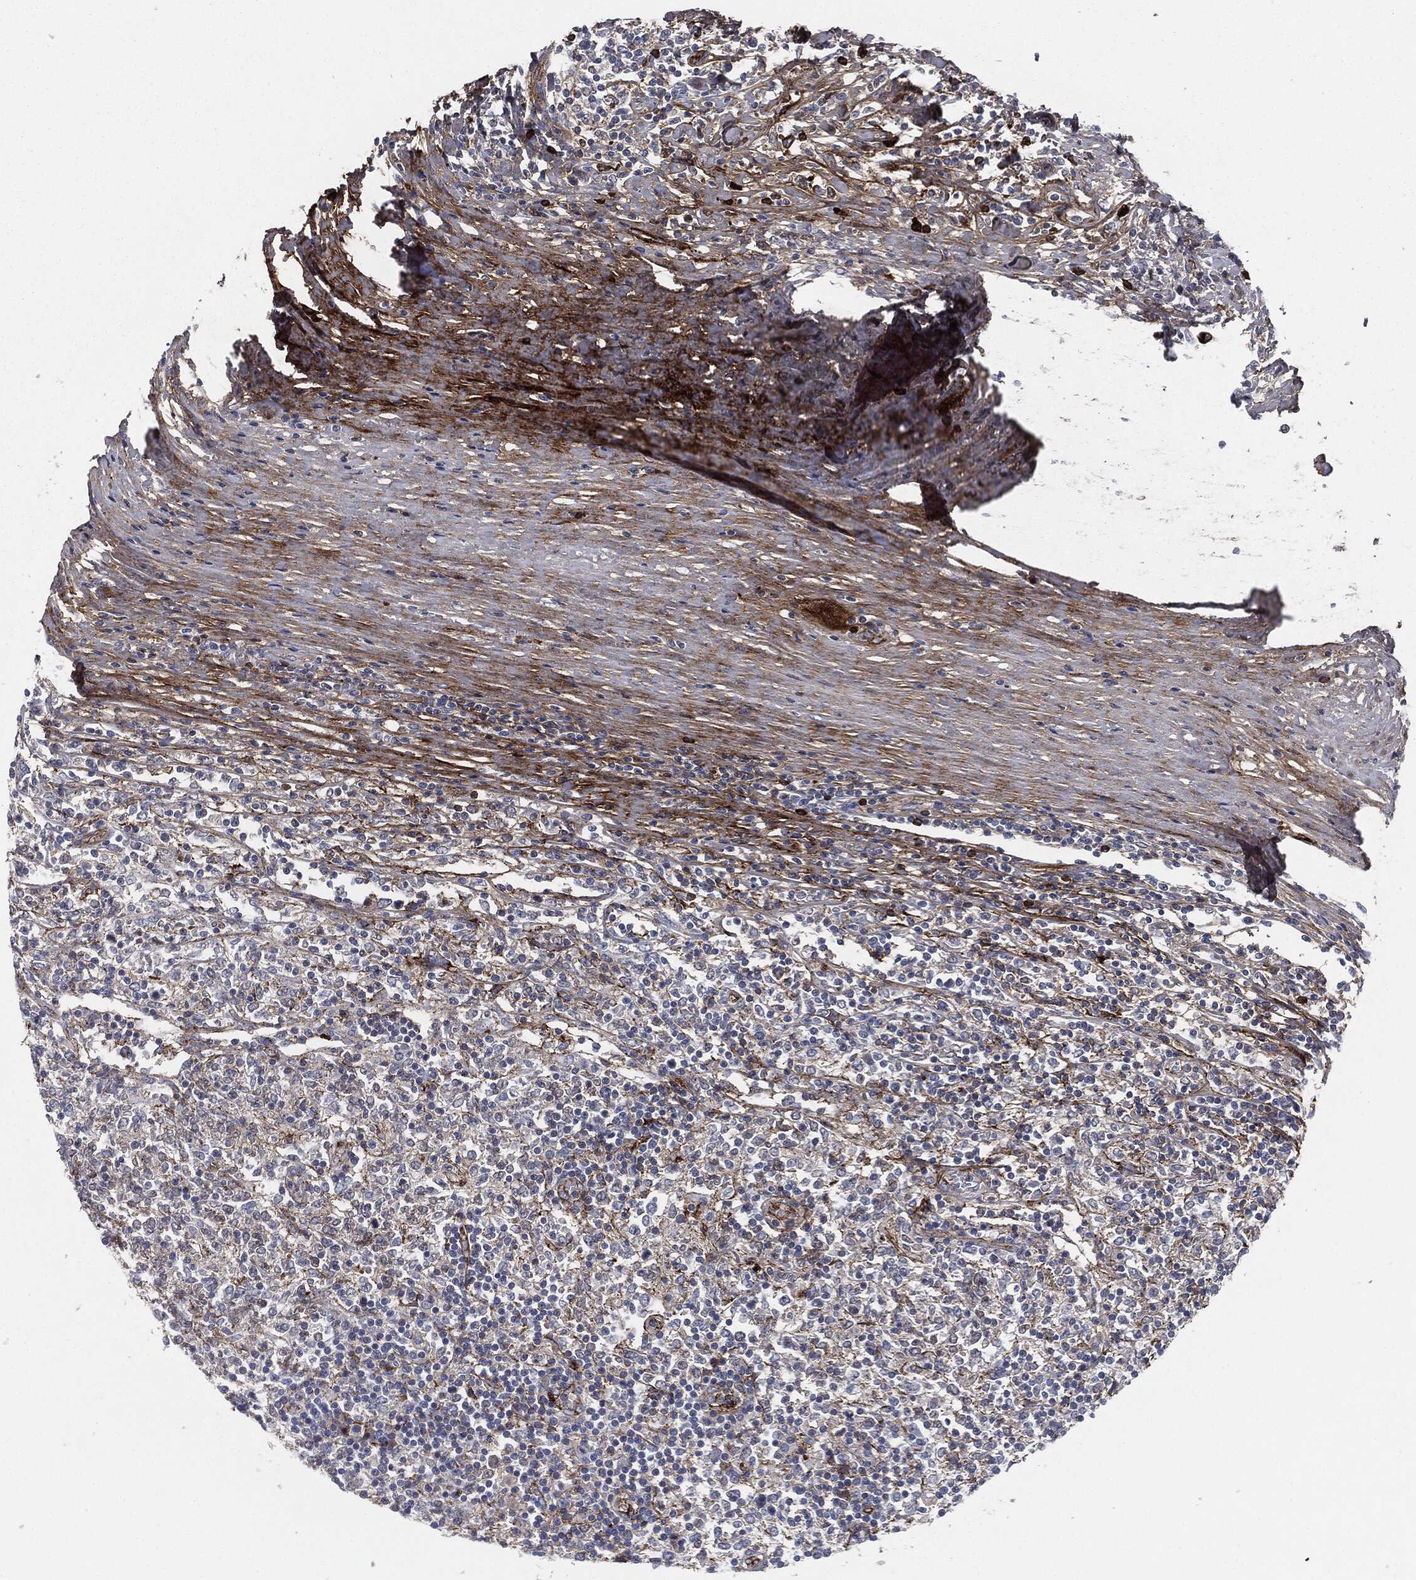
{"staining": {"intensity": "negative", "quantity": "none", "location": "none"}, "tissue": "lymphoma", "cell_type": "Tumor cells", "image_type": "cancer", "snomed": [{"axis": "morphology", "description": "Malignant lymphoma, non-Hodgkin's type, High grade"}, {"axis": "topography", "description": "Lymph node"}], "caption": "Immunohistochemical staining of human malignant lymphoma, non-Hodgkin's type (high-grade) shows no significant positivity in tumor cells.", "gene": "APOB", "patient": {"sex": "female", "age": 84}}